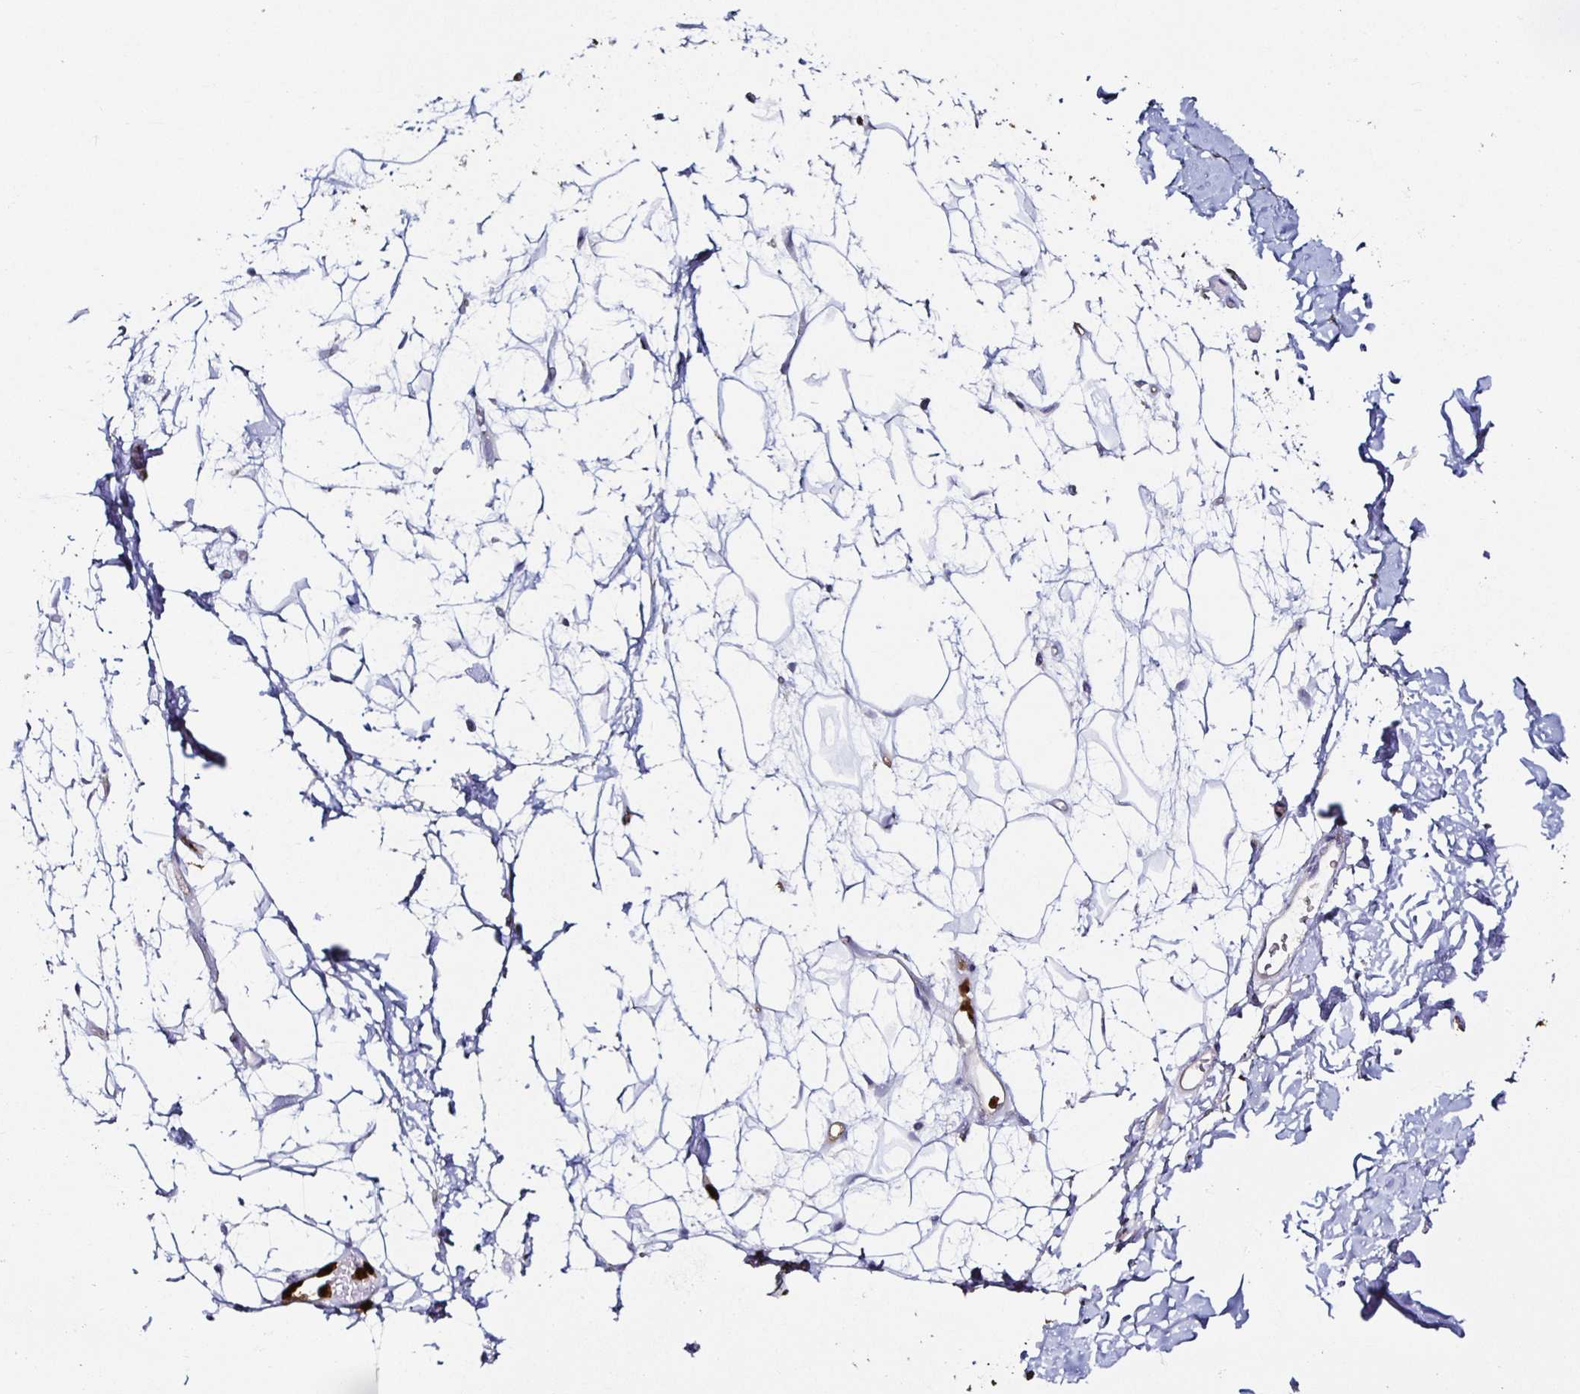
{"staining": {"intensity": "negative", "quantity": "none", "location": "none"}, "tissue": "adipose tissue", "cell_type": "Adipocytes", "image_type": "normal", "snomed": [{"axis": "morphology", "description": "Normal tissue, NOS"}, {"axis": "topography", "description": "Anal"}, {"axis": "topography", "description": "Peripheral nerve tissue"}], "caption": "This micrograph is of unremarkable adipose tissue stained with immunohistochemistry to label a protein in brown with the nuclei are counter-stained blue. There is no positivity in adipocytes. (Stains: DAB (3,3'-diaminobenzidine) immunohistochemistry with hematoxylin counter stain, Microscopy: brightfield microscopy at high magnification).", "gene": "TLR4", "patient": {"sex": "male", "age": 78}}